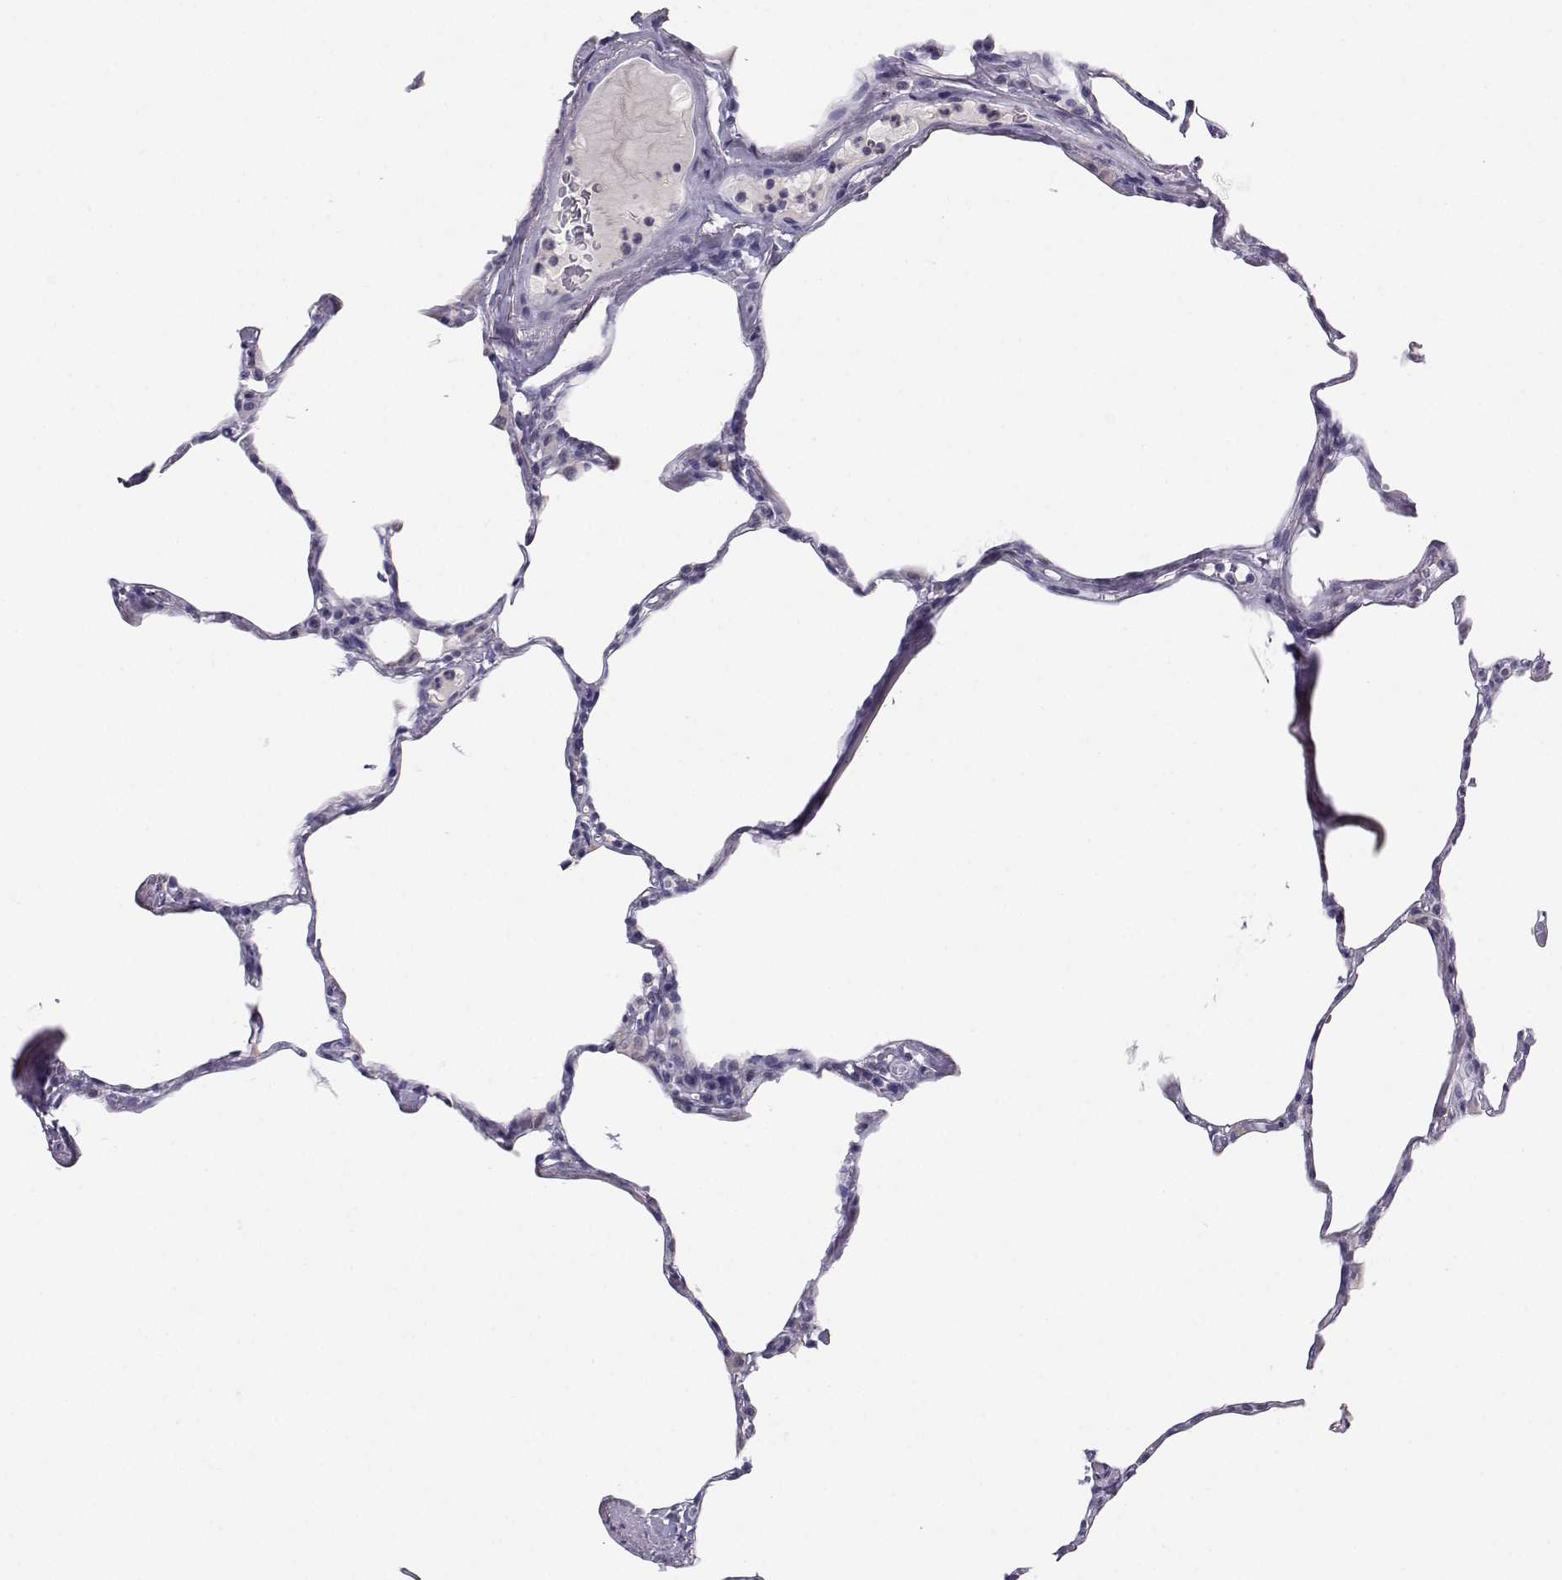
{"staining": {"intensity": "negative", "quantity": "none", "location": "none"}, "tissue": "lung", "cell_type": "Alveolar cells", "image_type": "normal", "snomed": [{"axis": "morphology", "description": "Normal tissue, NOS"}, {"axis": "topography", "description": "Lung"}], "caption": "The photomicrograph exhibits no significant positivity in alveolar cells of lung.", "gene": "MROH7", "patient": {"sex": "male", "age": 65}}